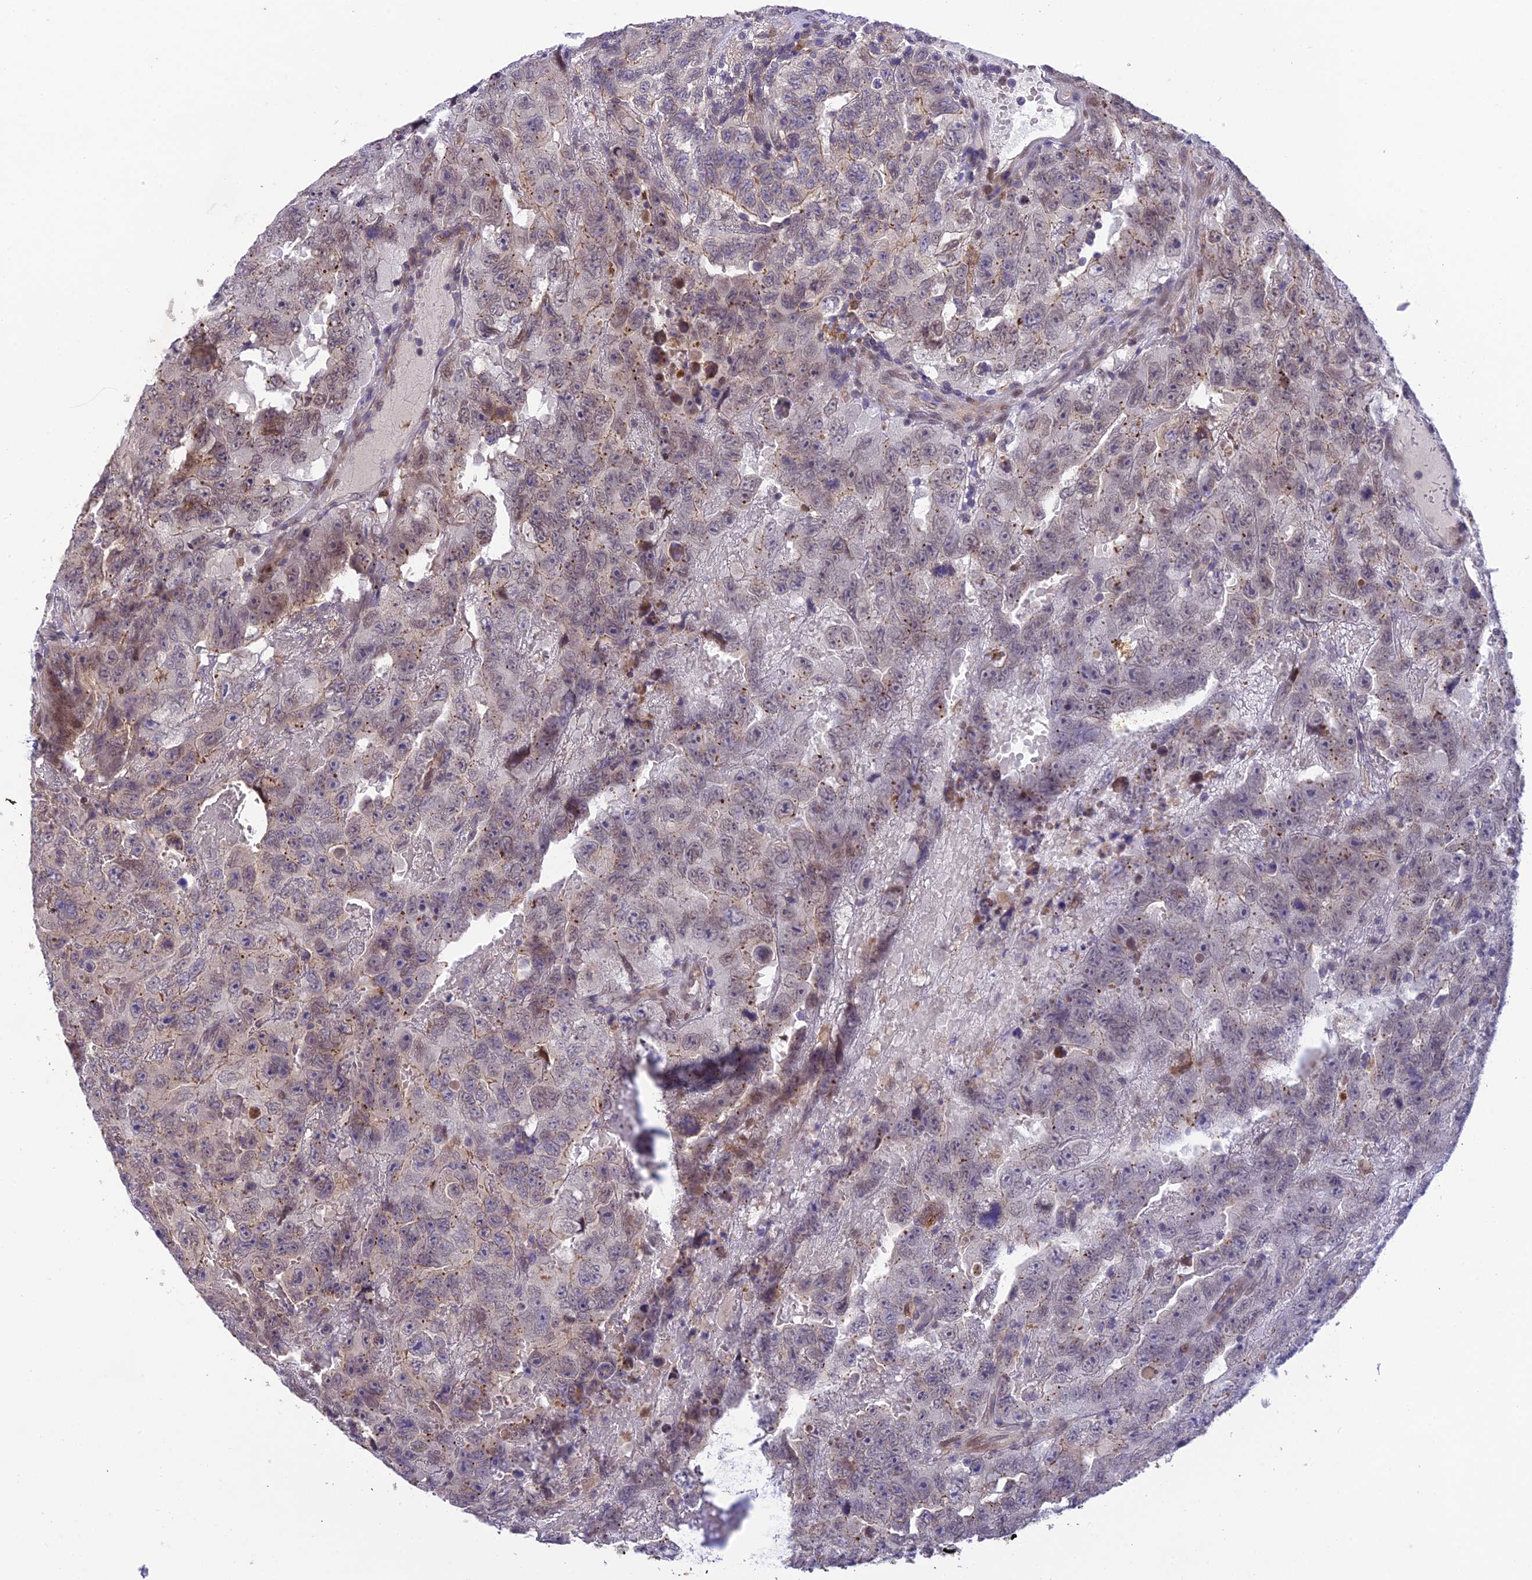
{"staining": {"intensity": "weak", "quantity": "<25%", "location": "cytoplasmic/membranous,nuclear"}, "tissue": "testis cancer", "cell_type": "Tumor cells", "image_type": "cancer", "snomed": [{"axis": "morphology", "description": "Carcinoma, Embryonal, NOS"}, {"axis": "topography", "description": "Testis"}], "caption": "An immunohistochemistry histopathology image of embryonal carcinoma (testis) is shown. There is no staining in tumor cells of embryonal carcinoma (testis).", "gene": "BMT2", "patient": {"sex": "male", "age": 45}}